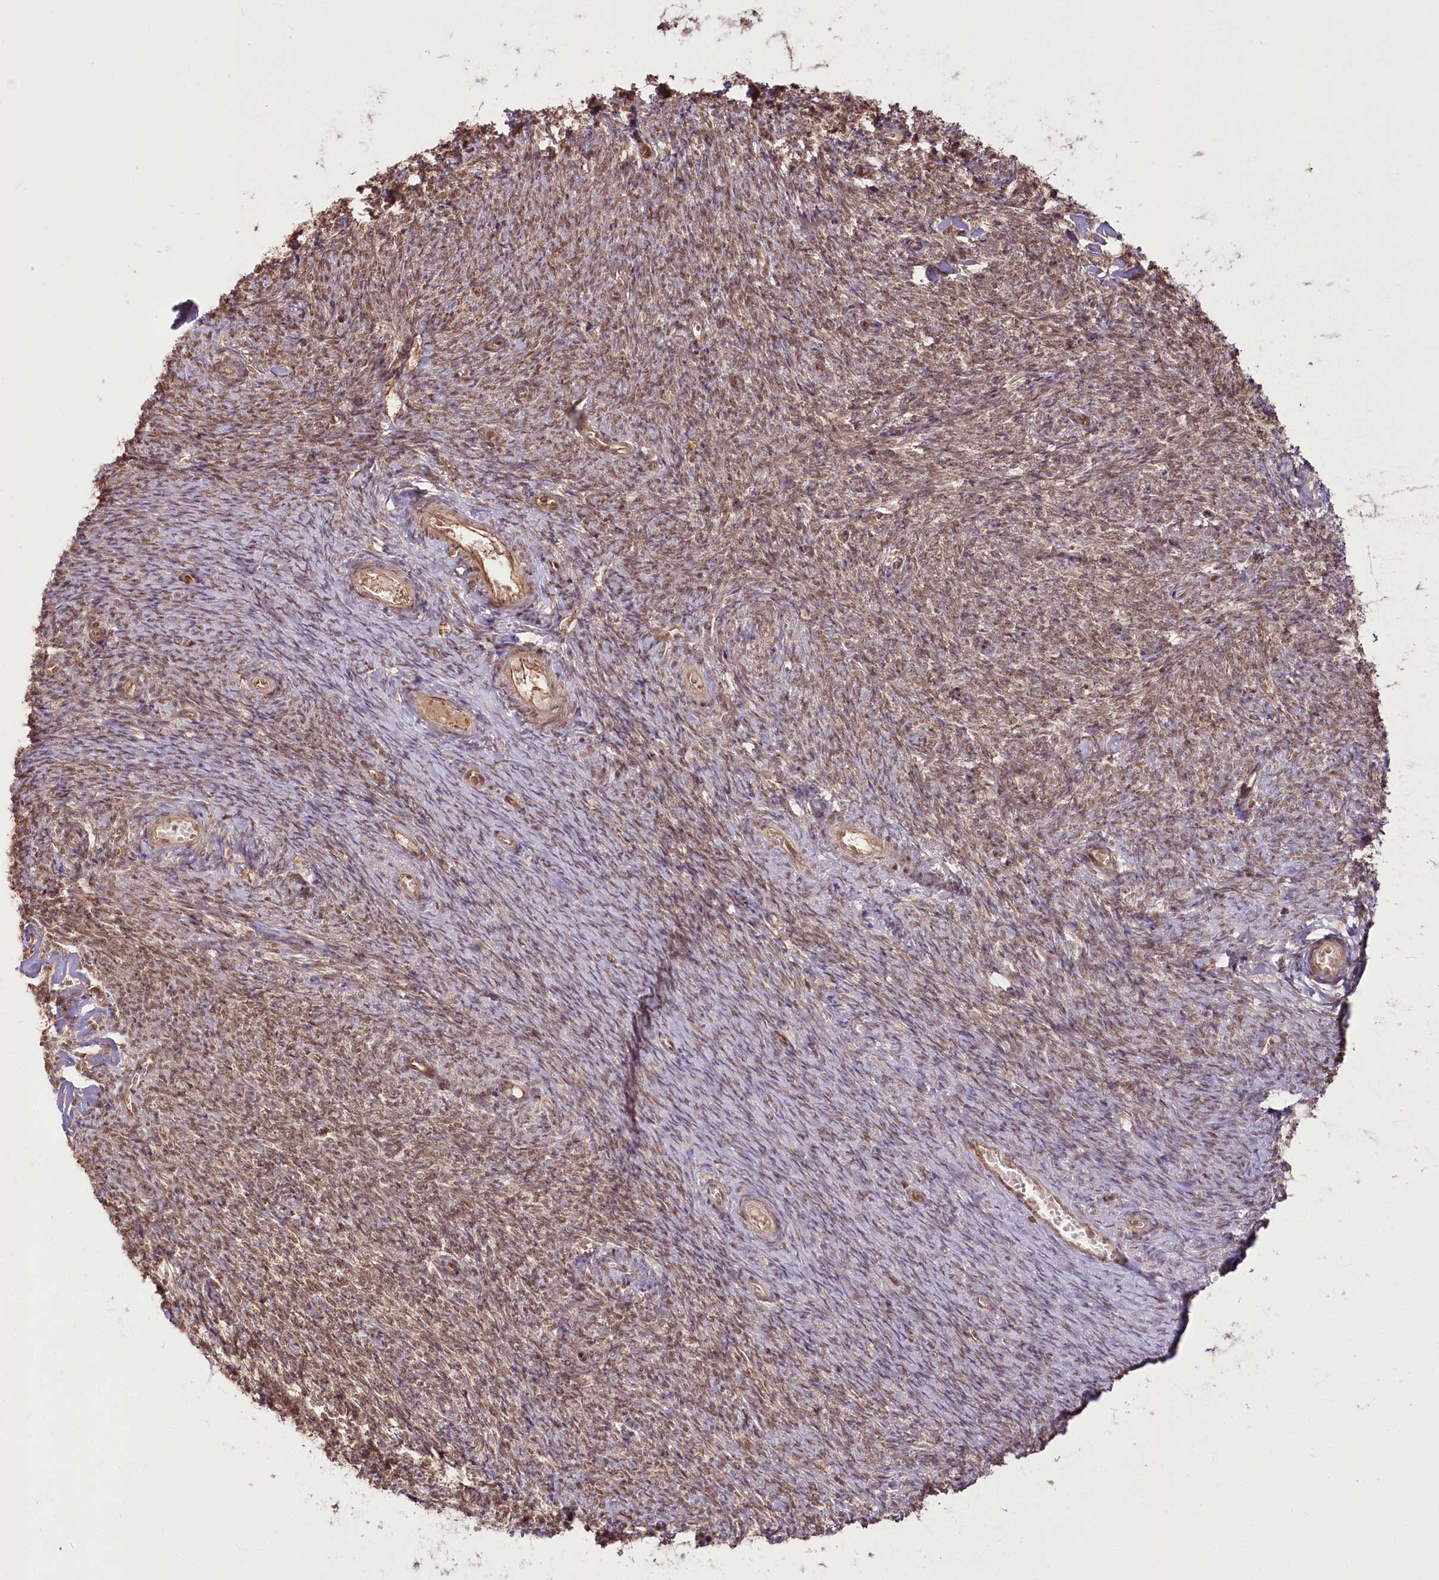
{"staining": {"intensity": "moderate", "quantity": "25%-75%", "location": "cytoplasmic/membranous,nuclear"}, "tissue": "ovary", "cell_type": "Ovarian stroma cells", "image_type": "normal", "snomed": [{"axis": "morphology", "description": "Normal tissue, NOS"}, {"axis": "topography", "description": "Ovary"}], "caption": "The photomicrograph demonstrates staining of benign ovary, revealing moderate cytoplasmic/membranous,nuclear protein expression (brown color) within ovarian stroma cells. (DAB = brown stain, brightfield microscopy at high magnification).", "gene": "R3HDM2", "patient": {"sex": "female", "age": 44}}